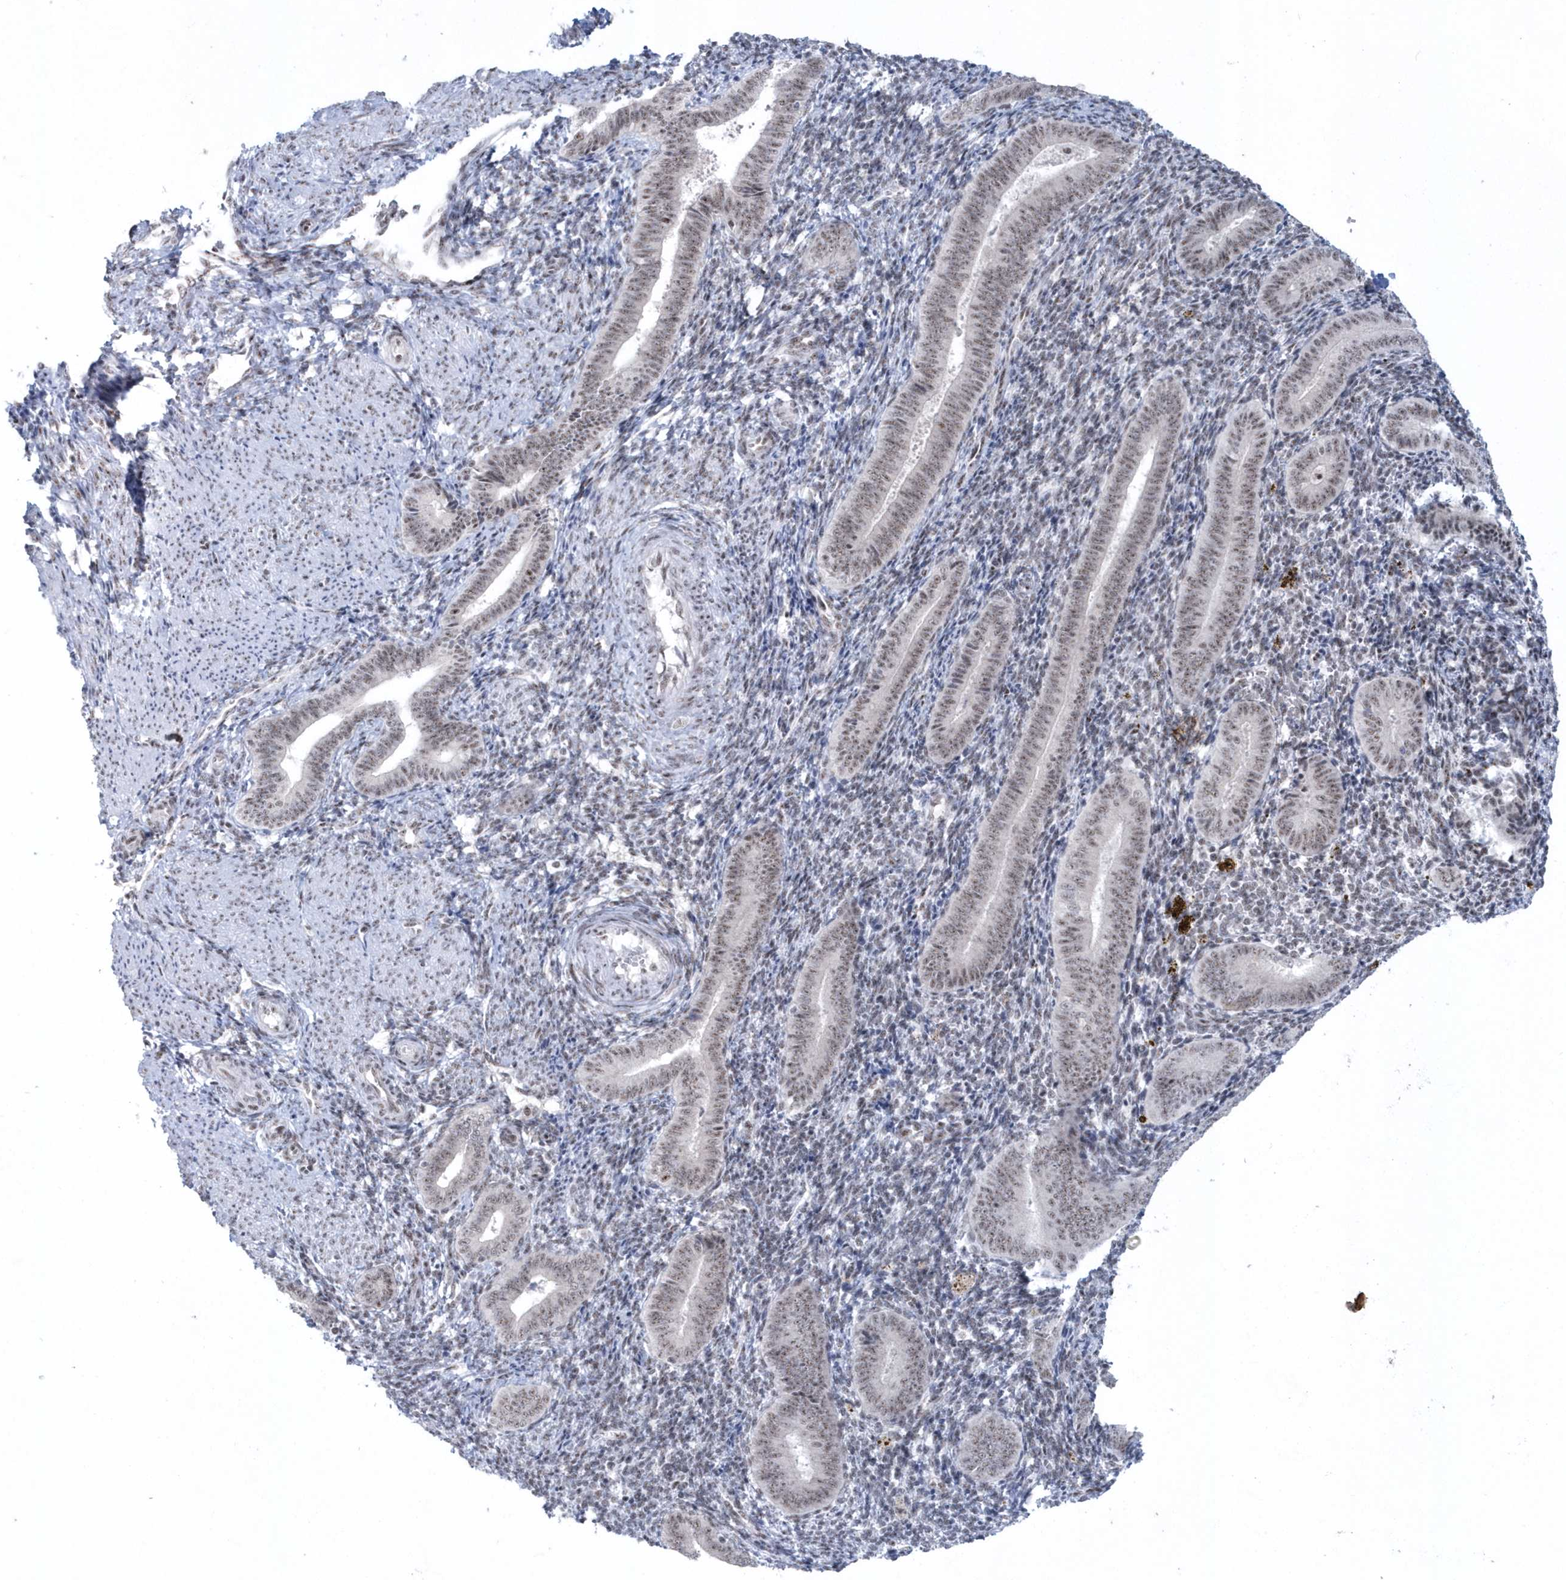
{"staining": {"intensity": "moderate", "quantity": "<25%", "location": "nuclear"}, "tissue": "endometrium", "cell_type": "Cells in endometrial stroma", "image_type": "normal", "snomed": [{"axis": "morphology", "description": "Normal tissue, NOS"}, {"axis": "topography", "description": "Uterus"}, {"axis": "topography", "description": "Endometrium"}], "caption": "This micrograph reveals benign endometrium stained with immunohistochemistry (IHC) to label a protein in brown. The nuclear of cells in endometrial stroma show moderate positivity for the protein. Nuclei are counter-stained blue.", "gene": "KDM6B", "patient": {"sex": "female", "age": 33}}